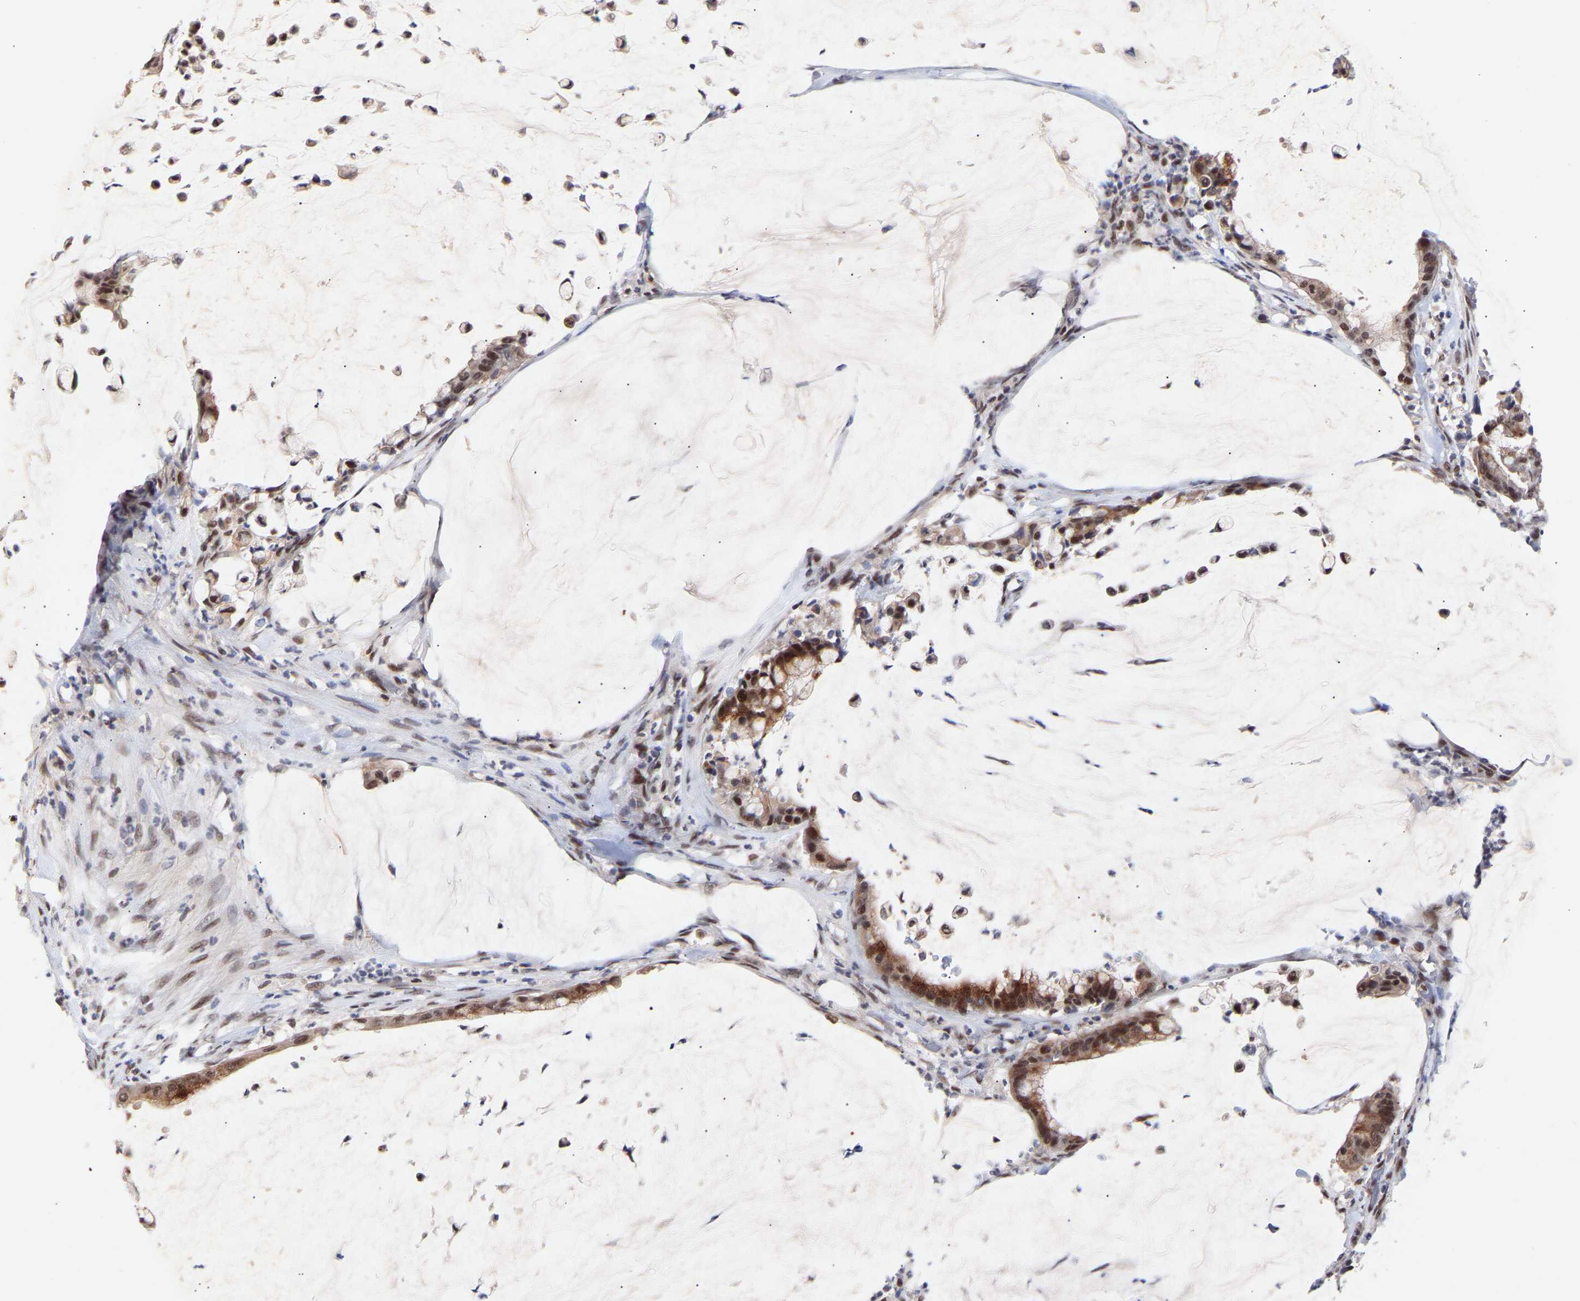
{"staining": {"intensity": "moderate", "quantity": ">75%", "location": "cytoplasmic/membranous,nuclear"}, "tissue": "pancreatic cancer", "cell_type": "Tumor cells", "image_type": "cancer", "snomed": [{"axis": "morphology", "description": "Adenocarcinoma, NOS"}, {"axis": "topography", "description": "Pancreas"}], "caption": "The immunohistochemical stain shows moderate cytoplasmic/membranous and nuclear expression in tumor cells of pancreatic cancer (adenocarcinoma) tissue.", "gene": "RBM15", "patient": {"sex": "male", "age": 41}}